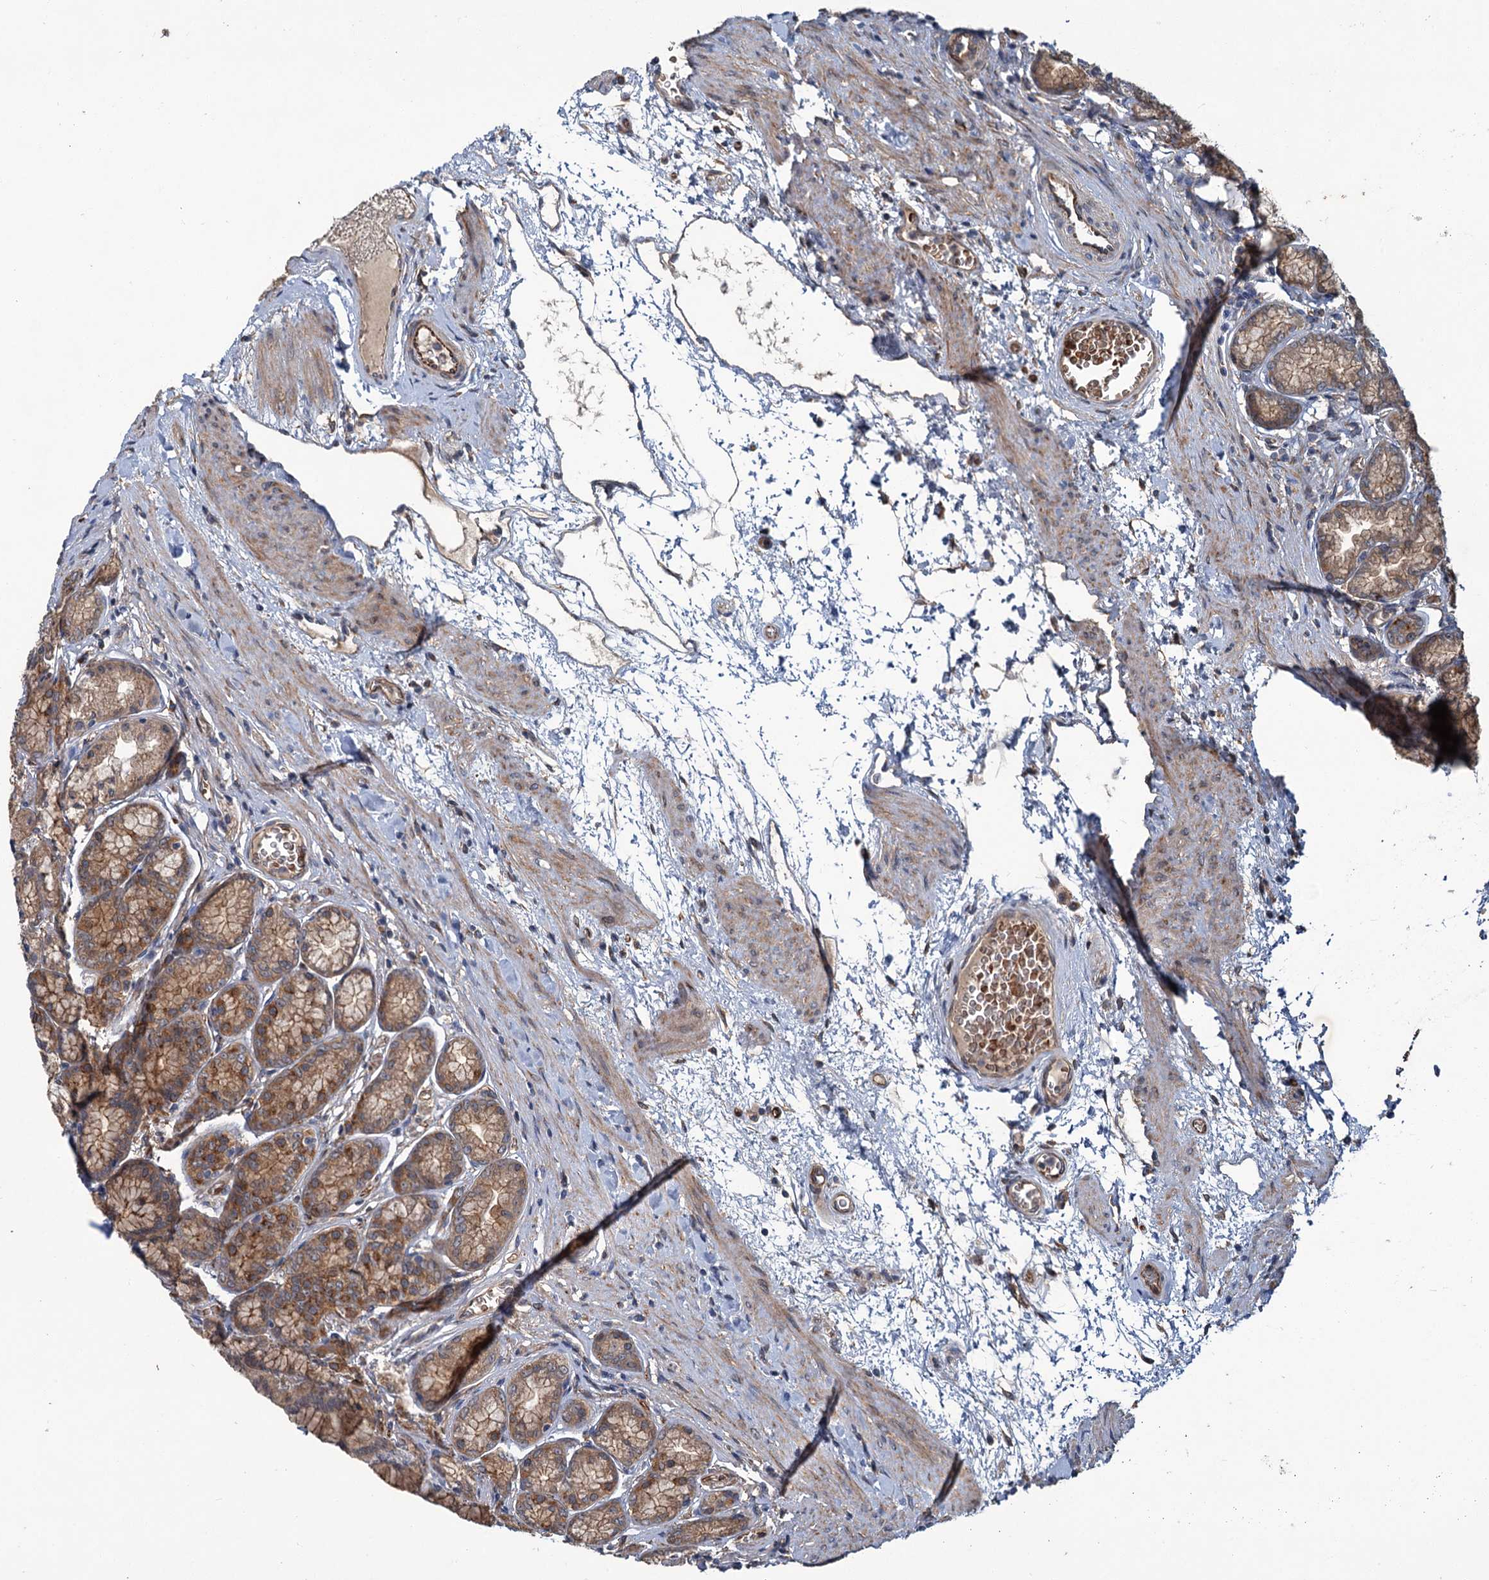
{"staining": {"intensity": "moderate", "quantity": ">75%", "location": "cytoplasmic/membranous"}, "tissue": "stomach", "cell_type": "Glandular cells", "image_type": "normal", "snomed": [{"axis": "morphology", "description": "Normal tissue, NOS"}, {"axis": "morphology", "description": "Adenocarcinoma, NOS"}, {"axis": "morphology", "description": "Adenocarcinoma, High grade"}, {"axis": "topography", "description": "Stomach, upper"}, {"axis": "topography", "description": "Stomach"}], "caption": "Immunohistochemistry photomicrograph of benign human stomach stained for a protein (brown), which exhibits medium levels of moderate cytoplasmic/membranous expression in approximately >75% of glandular cells.", "gene": "PKN2", "patient": {"sex": "female", "age": 65}}